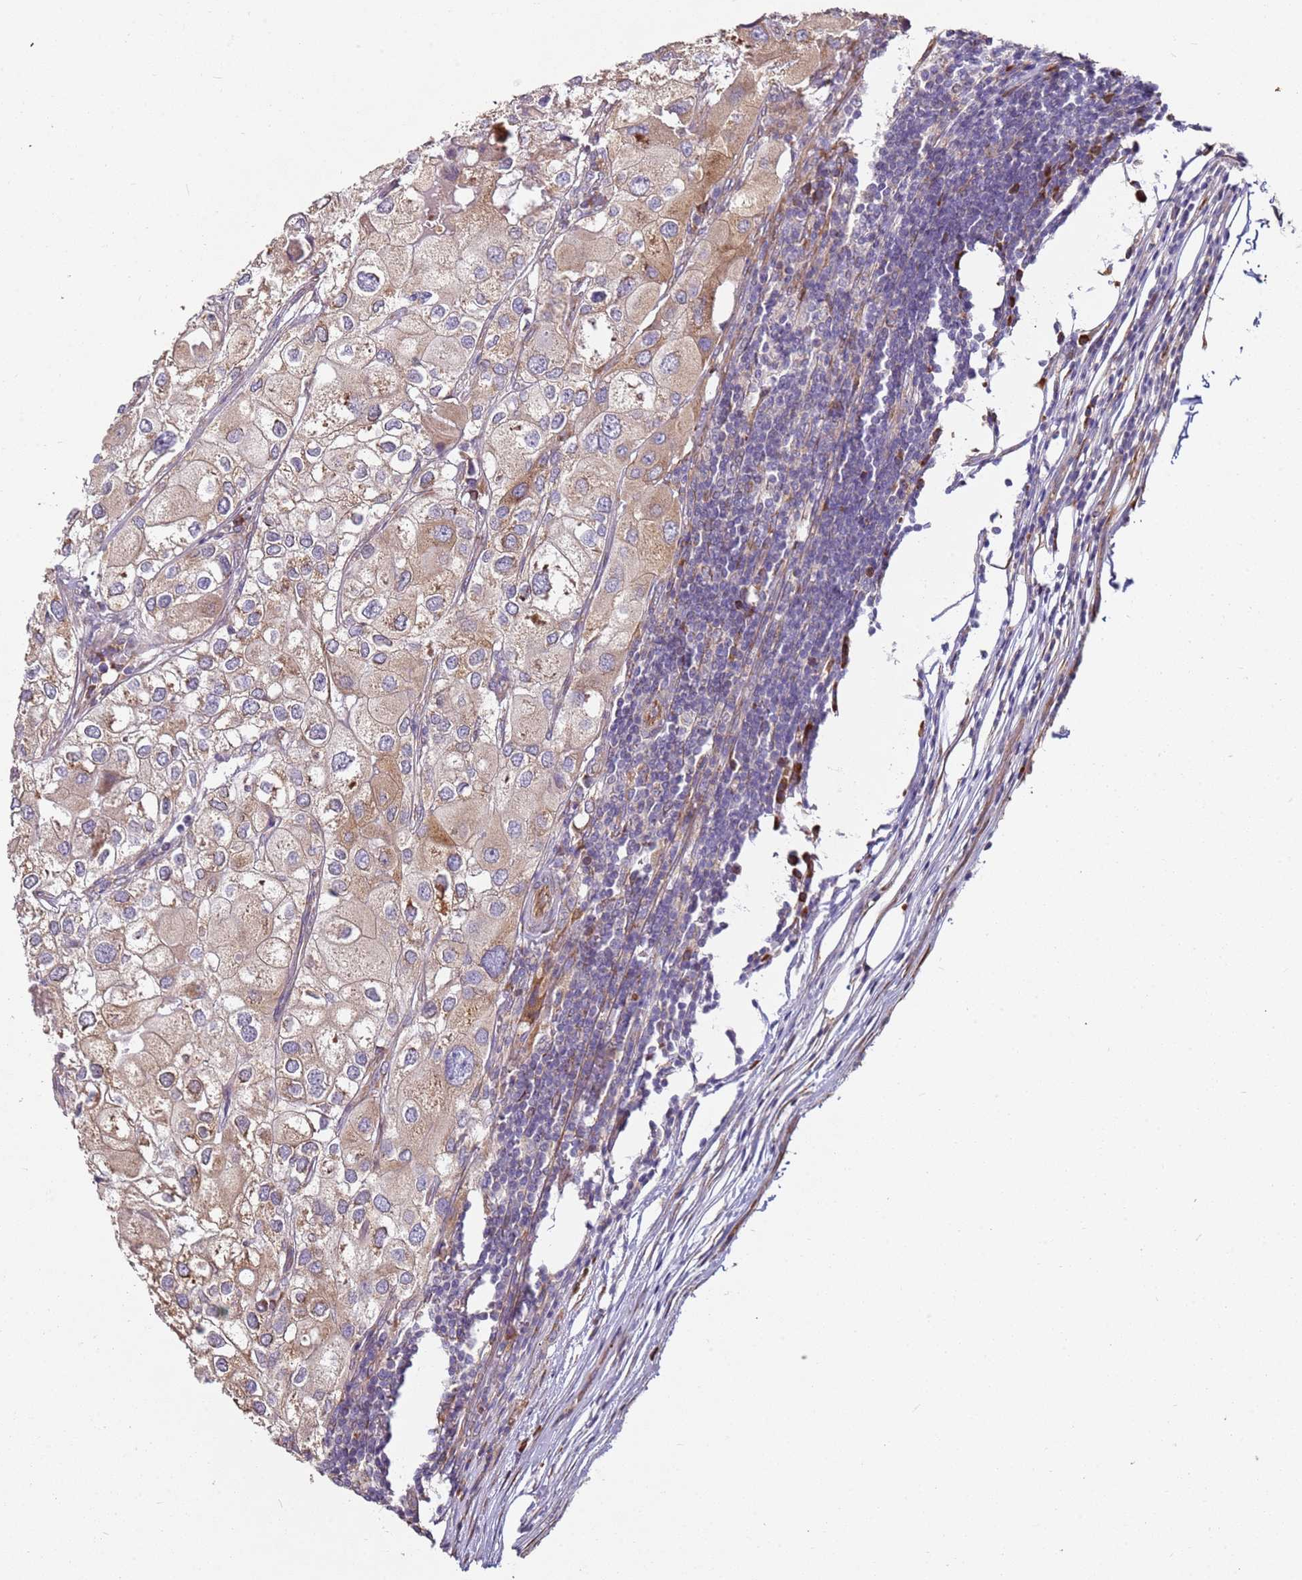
{"staining": {"intensity": "weak", "quantity": ">75%", "location": "cytoplasmic/membranous"}, "tissue": "urothelial cancer", "cell_type": "Tumor cells", "image_type": "cancer", "snomed": [{"axis": "morphology", "description": "Urothelial carcinoma, High grade"}, {"axis": "topography", "description": "Urinary bladder"}], "caption": "Urothelial cancer stained with DAB (3,3'-diaminobenzidine) immunohistochemistry displays low levels of weak cytoplasmic/membranous positivity in approximately >75% of tumor cells.", "gene": "ARFRP1", "patient": {"sex": "male", "age": 64}}